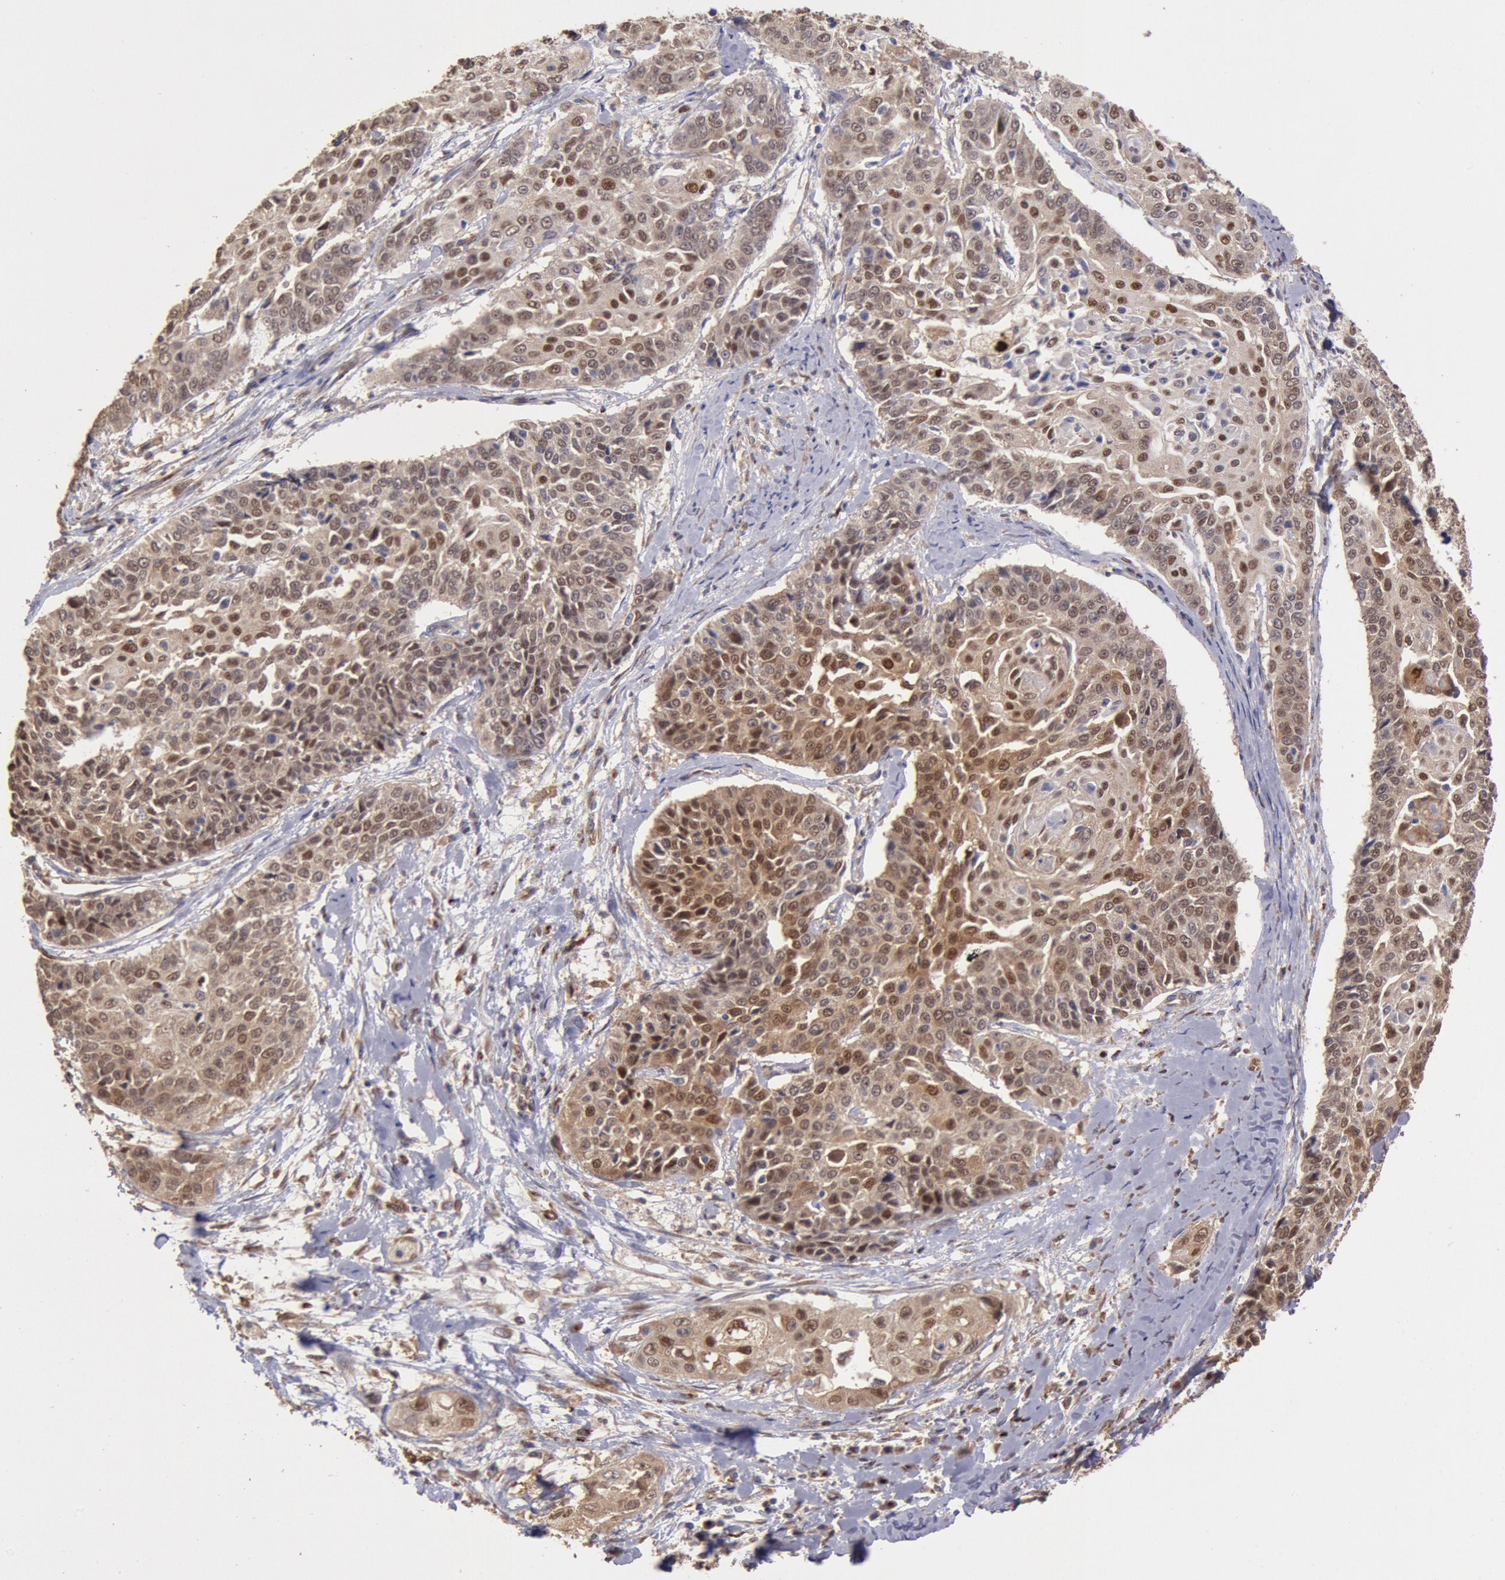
{"staining": {"intensity": "moderate", "quantity": ">75%", "location": "cytoplasmic/membranous,nuclear"}, "tissue": "cervical cancer", "cell_type": "Tumor cells", "image_type": "cancer", "snomed": [{"axis": "morphology", "description": "Squamous cell carcinoma, NOS"}, {"axis": "topography", "description": "Cervix"}], "caption": "Brown immunohistochemical staining in squamous cell carcinoma (cervical) reveals moderate cytoplasmic/membranous and nuclear positivity in about >75% of tumor cells.", "gene": "COMT", "patient": {"sex": "female", "age": 64}}